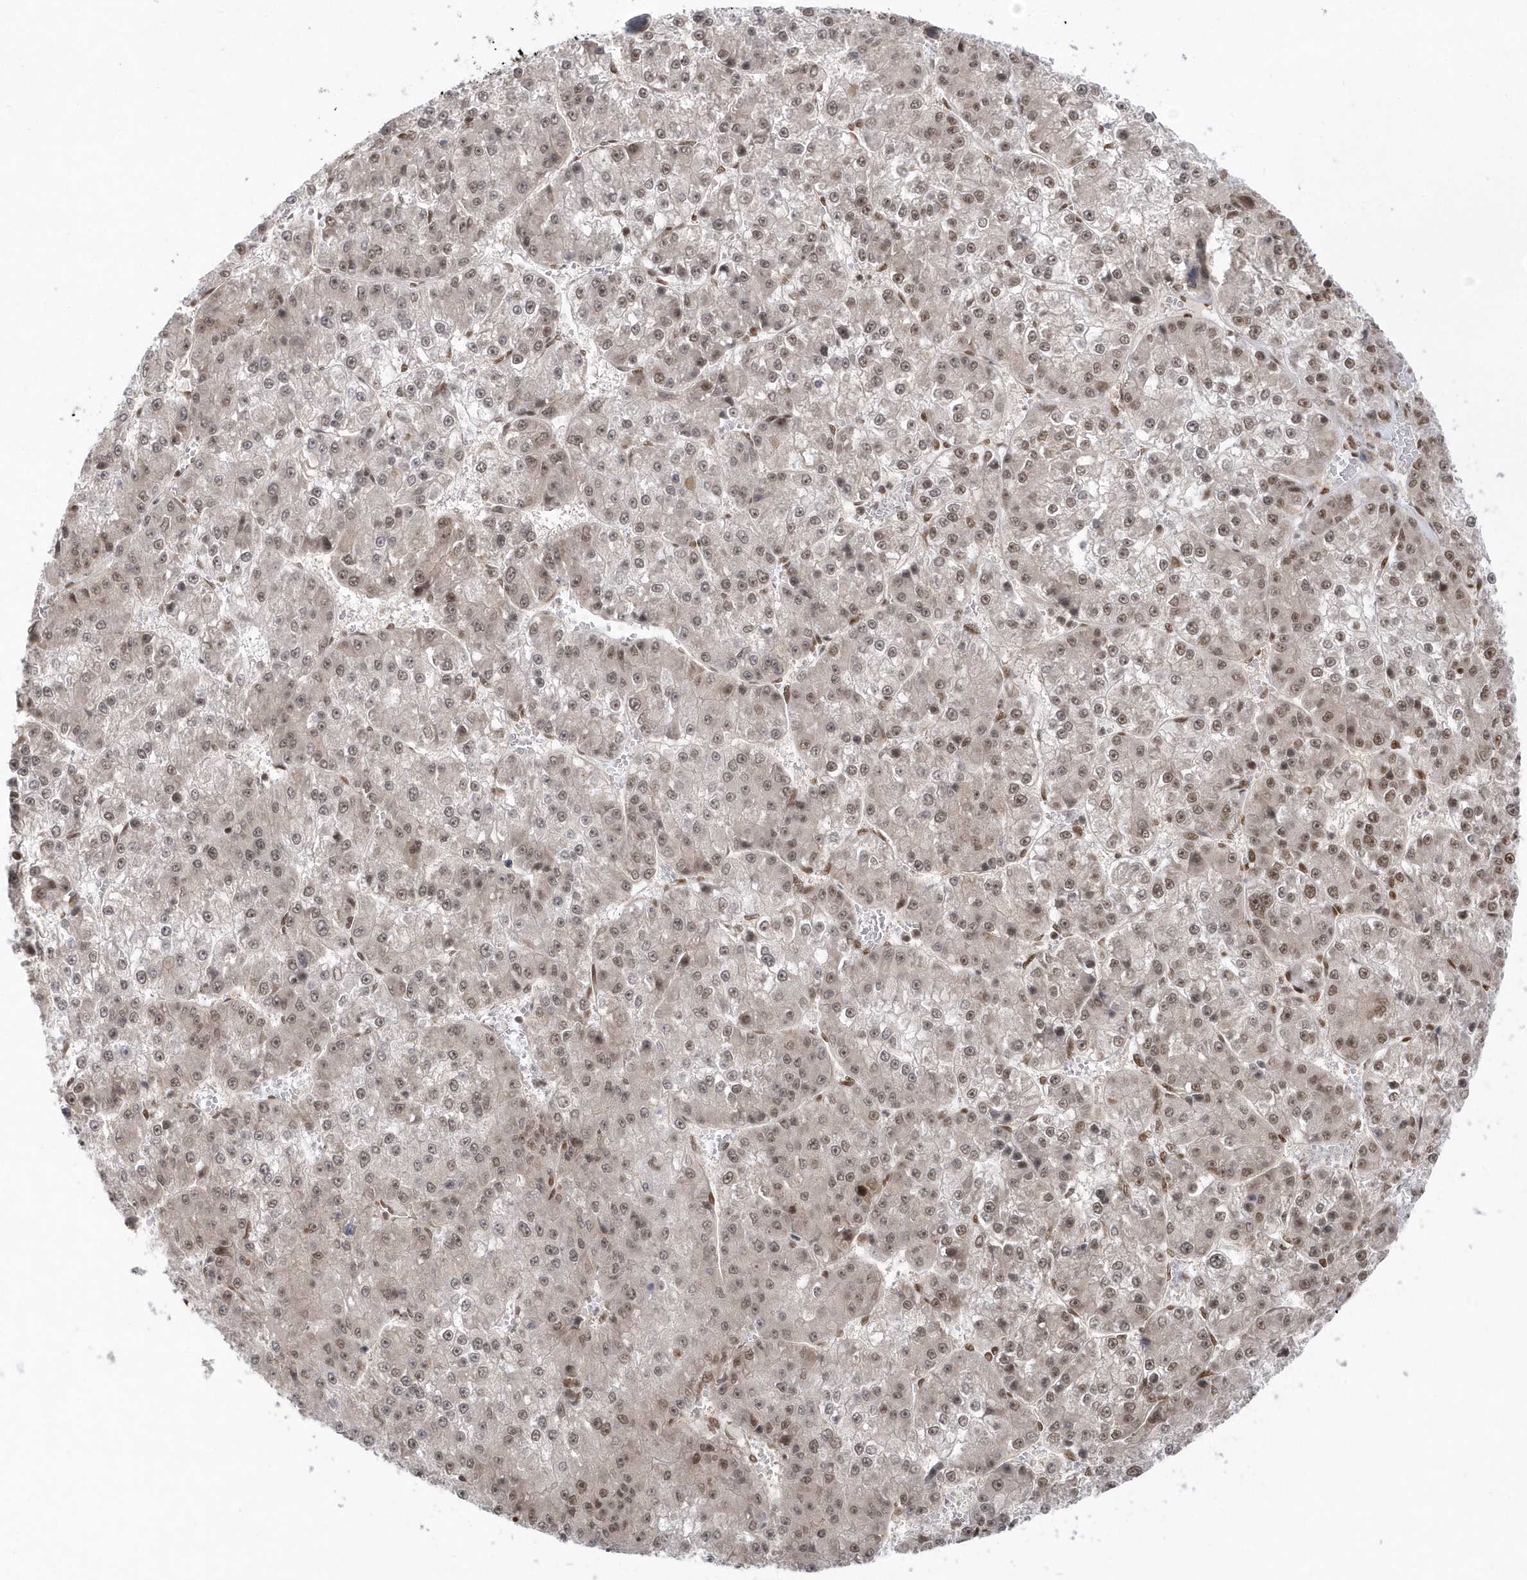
{"staining": {"intensity": "moderate", "quantity": "25%-75%", "location": "nuclear"}, "tissue": "liver cancer", "cell_type": "Tumor cells", "image_type": "cancer", "snomed": [{"axis": "morphology", "description": "Carcinoma, Hepatocellular, NOS"}, {"axis": "topography", "description": "Liver"}], "caption": "An immunohistochemistry image of tumor tissue is shown. Protein staining in brown shows moderate nuclear positivity in liver cancer (hepatocellular carcinoma) within tumor cells. (DAB (3,3'-diaminobenzidine) = brown stain, brightfield microscopy at high magnification).", "gene": "SEPHS1", "patient": {"sex": "female", "age": 73}}